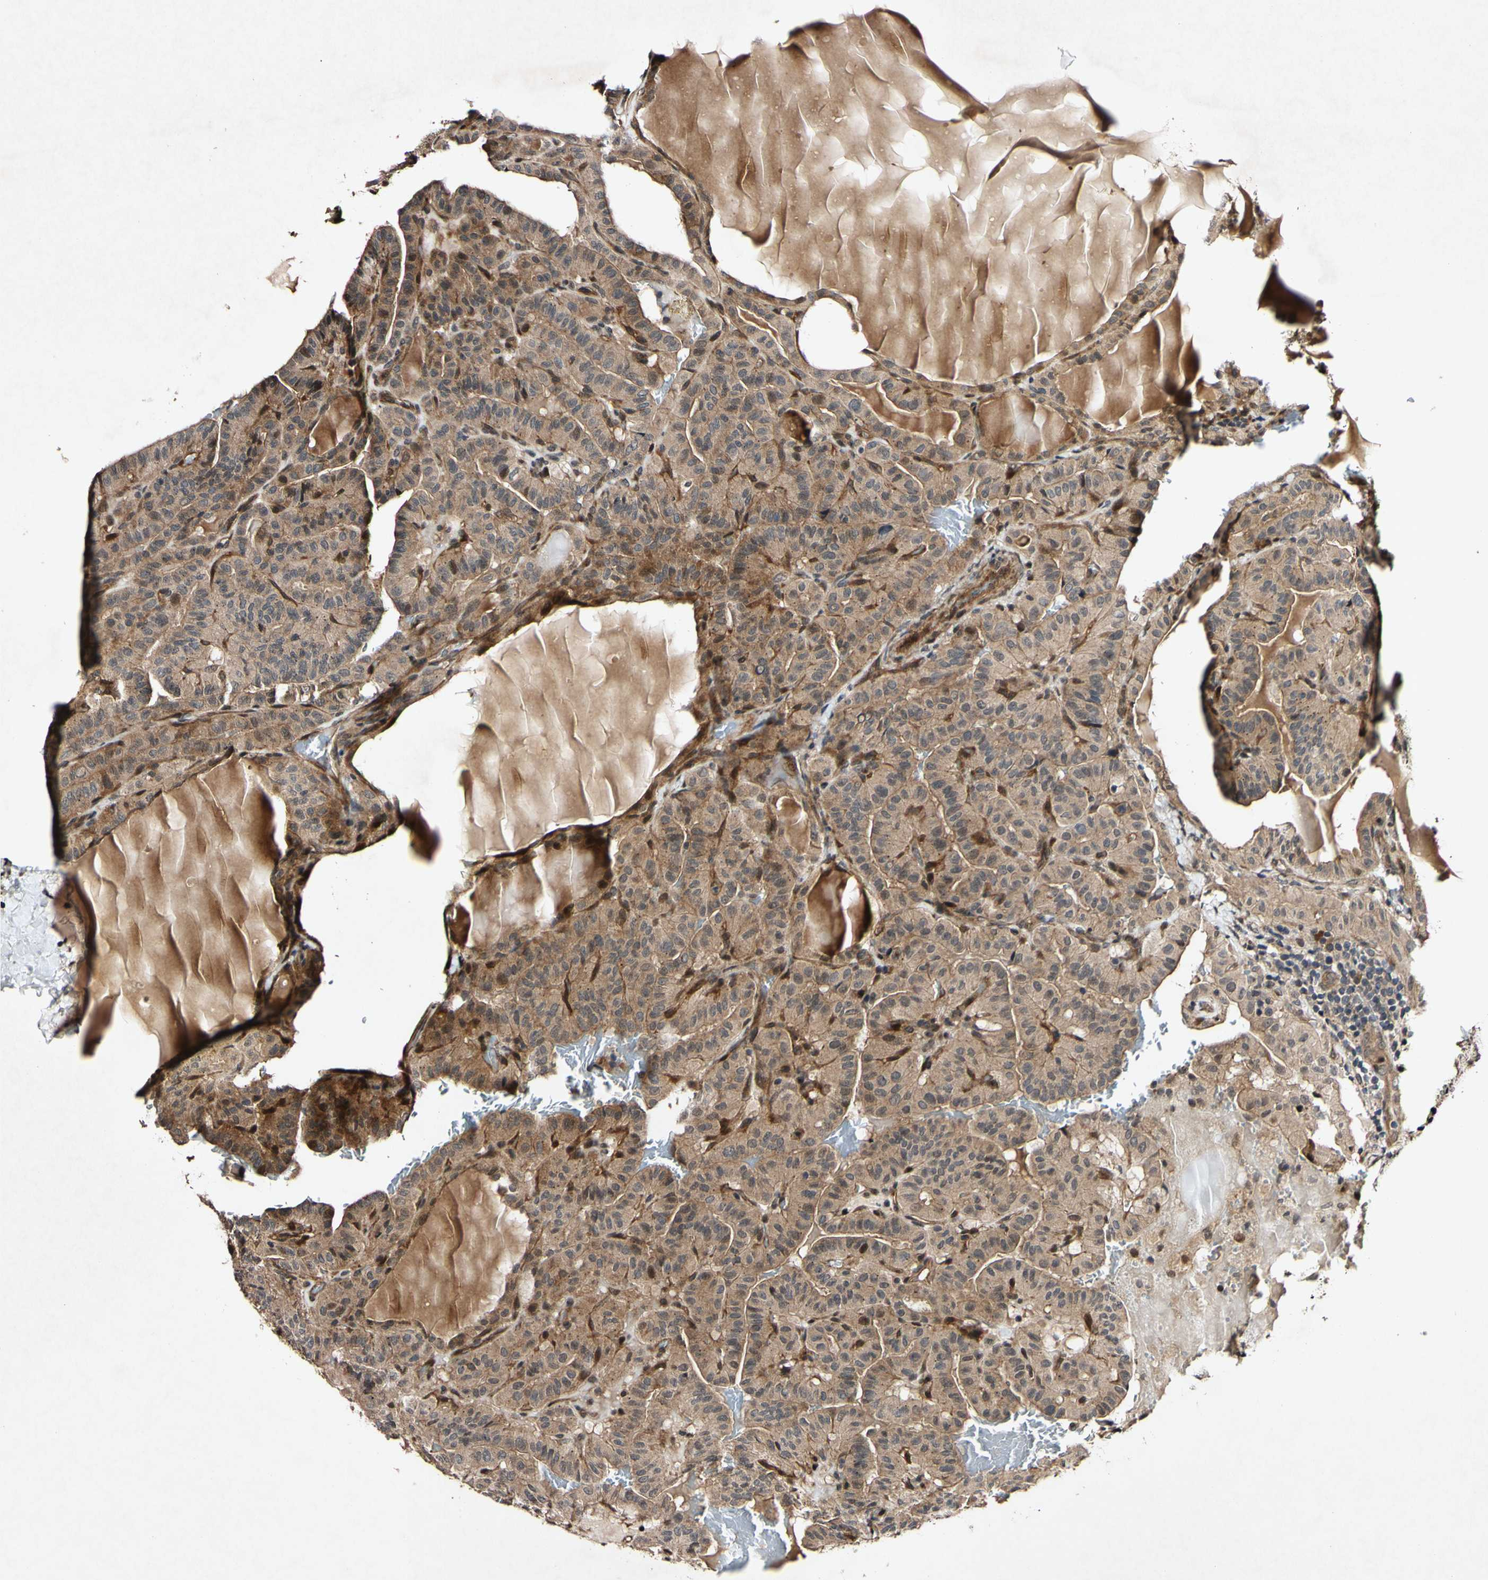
{"staining": {"intensity": "moderate", "quantity": ">75%", "location": "cytoplasmic/membranous"}, "tissue": "thyroid cancer", "cell_type": "Tumor cells", "image_type": "cancer", "snomed": [{"axis": "morphology", "description": "Papillary adenocarcinoma, NOS"}, {"axis": "topography", "description": "Thyroid gland"}], "caption": "The image reveals immunohistochemical staining of thyroid cancer (papillary adenocarcinoma). There is moderate cytoplasmic/membranous positivity is present in about >75% of tumor cells.", "gene": "CSNK1E", "patient": {"sex": "male", "age": 77}}